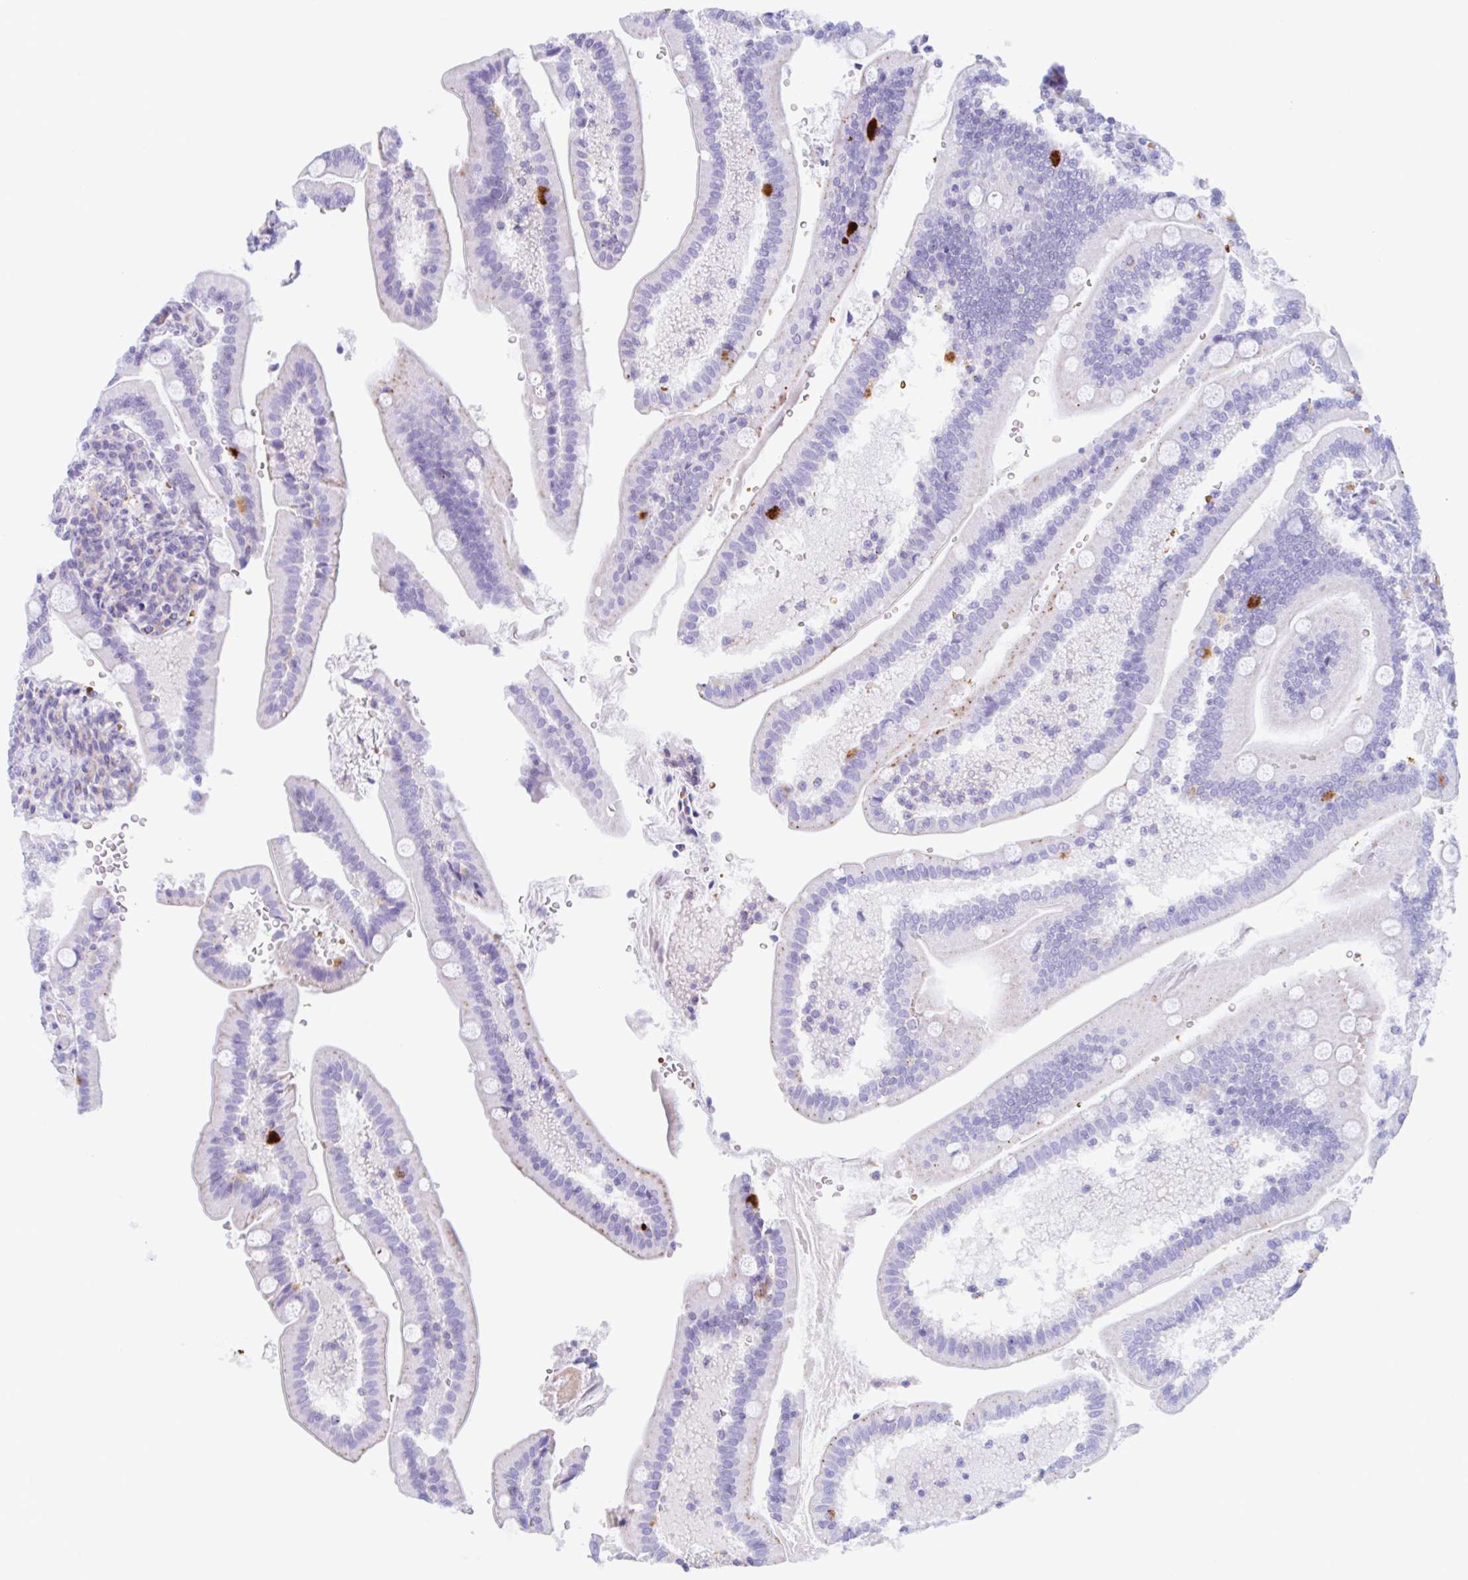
{"staining": {"intensity": "moderate", "quantity": "<25%", "location": "cytoplasmic/membranous"}, "tissue": "duodenum", "cell_type": "Glandular cells", "image_type": "normal", "snomed": [{"axis": "morphology", "description": "Normal tissue, NOS"}, {"axis": "topography", "description": "Duodenum"}], "caption": "Glandular cells demonstrate low levels of moderate cytoplasmic/membranous expression in about <25% of cells in normal duodenum.", "gene": "ANKRD9", "patient": {"sex": "female", "age": 67}}